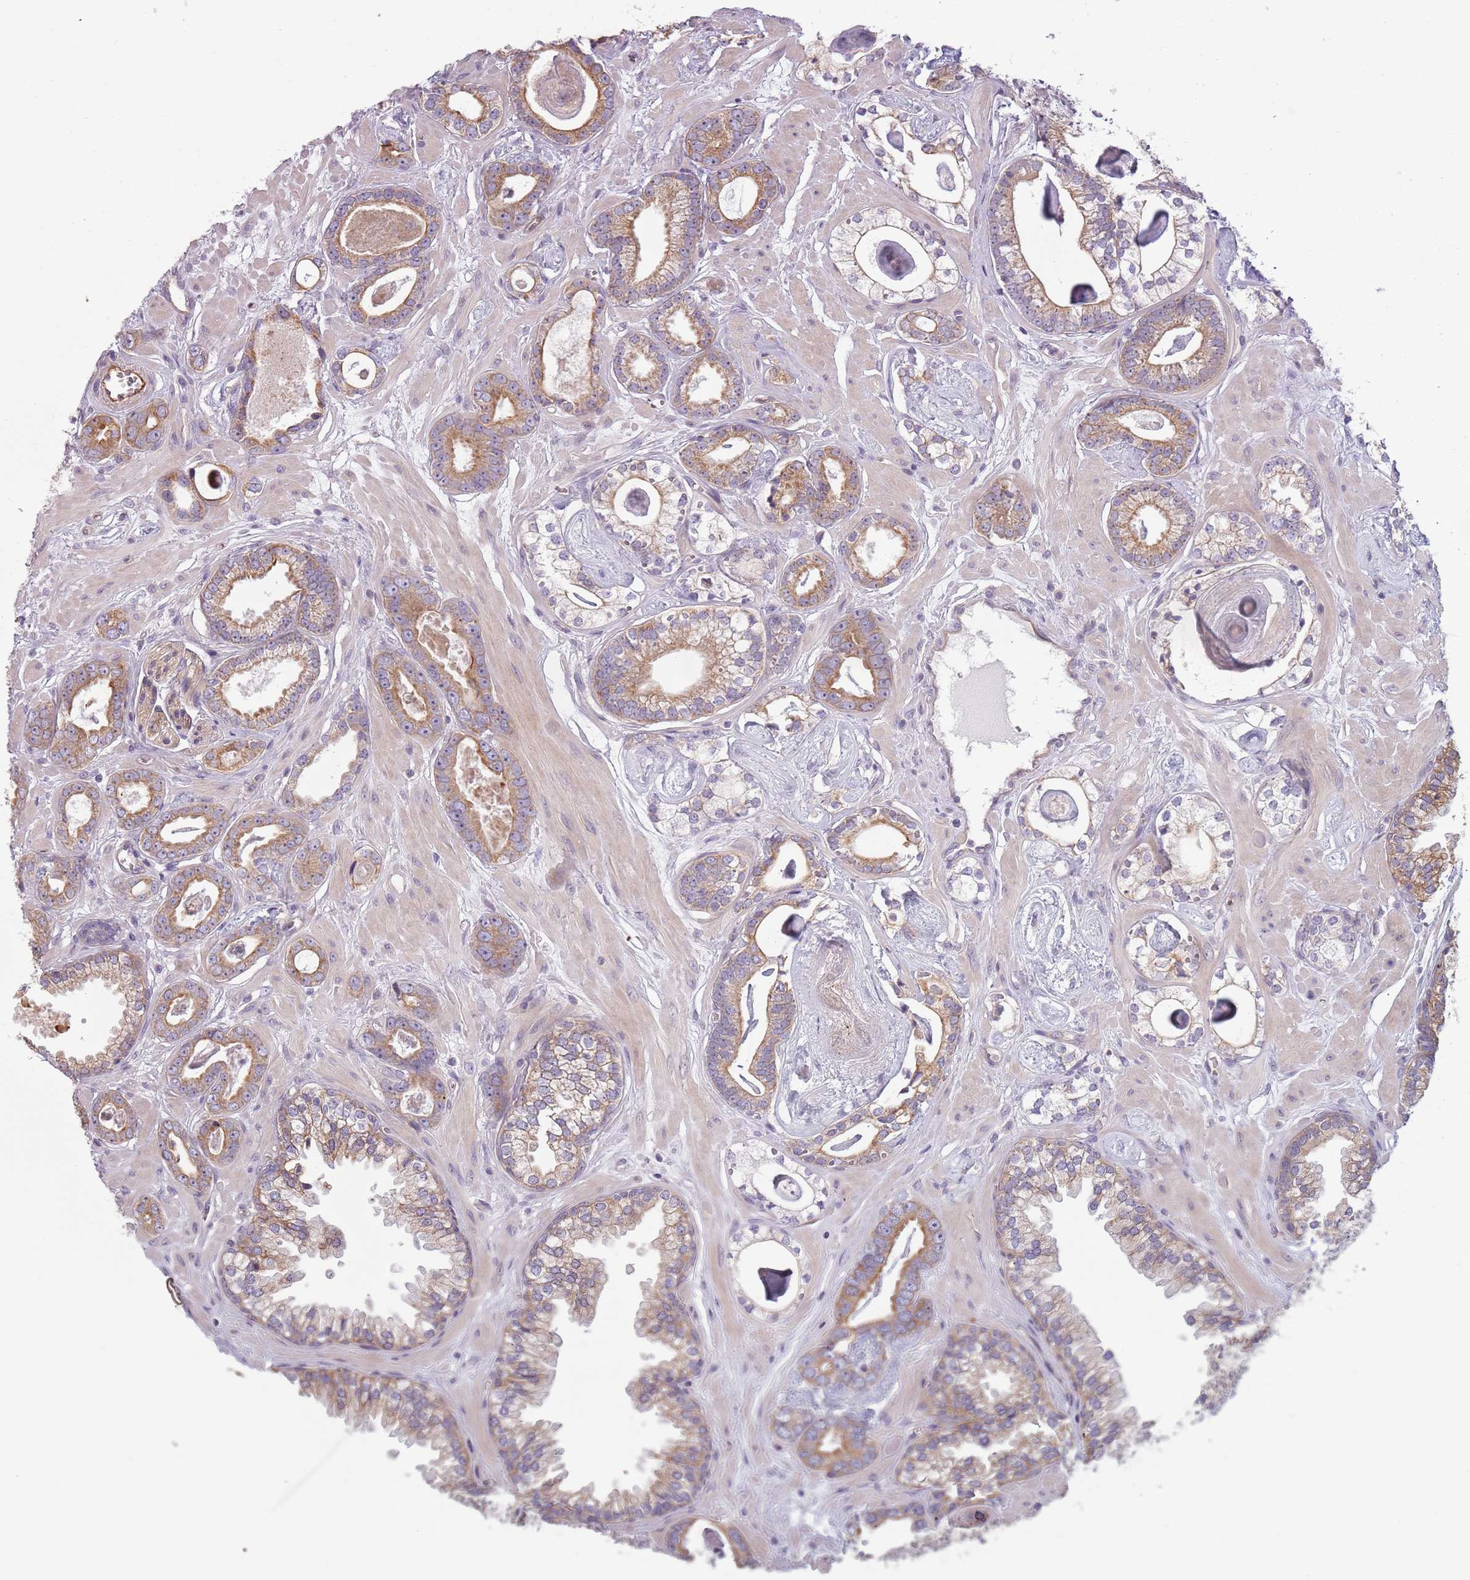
{"staining": {"intensity": "moderate", "quantity": "25%-75%", "location": "cytoplasmic/membranous"}, "tissue": "prostate cancer", "cell_type": "Tumor cells", "image_type": "cancer", "snomed": [{"axis": "morphology", "description": "Adenocarcinoma, Low grade"}, {"axis": "topography", "description": "Prostate"}], "caption": "Protein expression analysis of low-grade adenocarcinoma (prostate) shows moderate cytoplasmic/membranous positivity in approximately 25%-75% of tumor cells.", "gene": "TLCD2", "patient": {"sex": "male", "age": 60}}